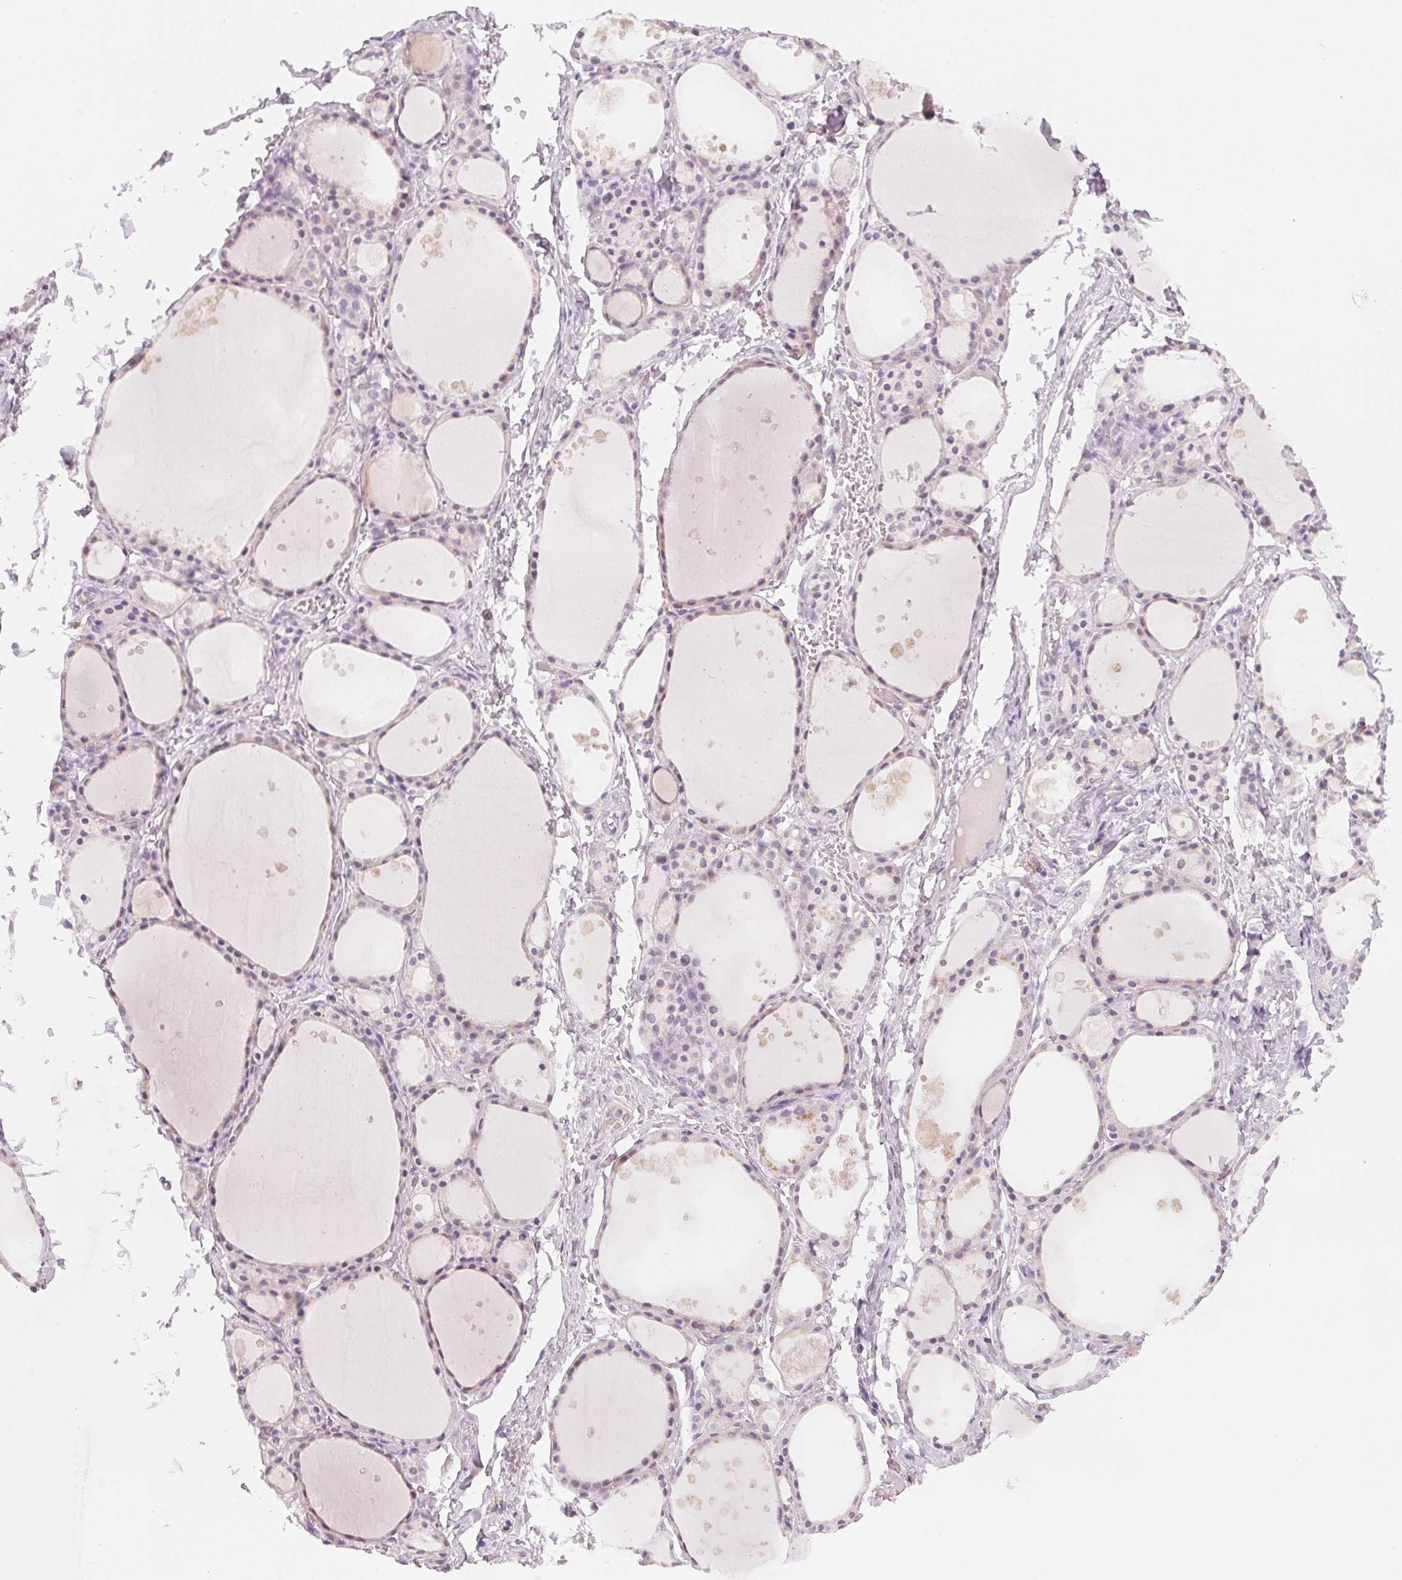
{"staining": {"intensity": "weak", "quantity": "<25%", "location": "cytoplasmic/membranous"}, "tissue": "thyroid gland", "cell_type": "Glandular cells", "image_type": "normal", "snomed": [{"axis": "morphology", "description": "Normal tissue, NOS"}, {"axis": "topography", "description": "Thyroid gland"}], "caption": "High power microscopy photomicrograph of an immunohistochemistry photomicrograph of benign thyroid gland, revealing no significant staining in glandular cells. (Immunohistochemistry (ihc), brightfield microscopy, high magnification).", "gene": "CFAP276", "patient": {"sex": "male", "age": 68}}